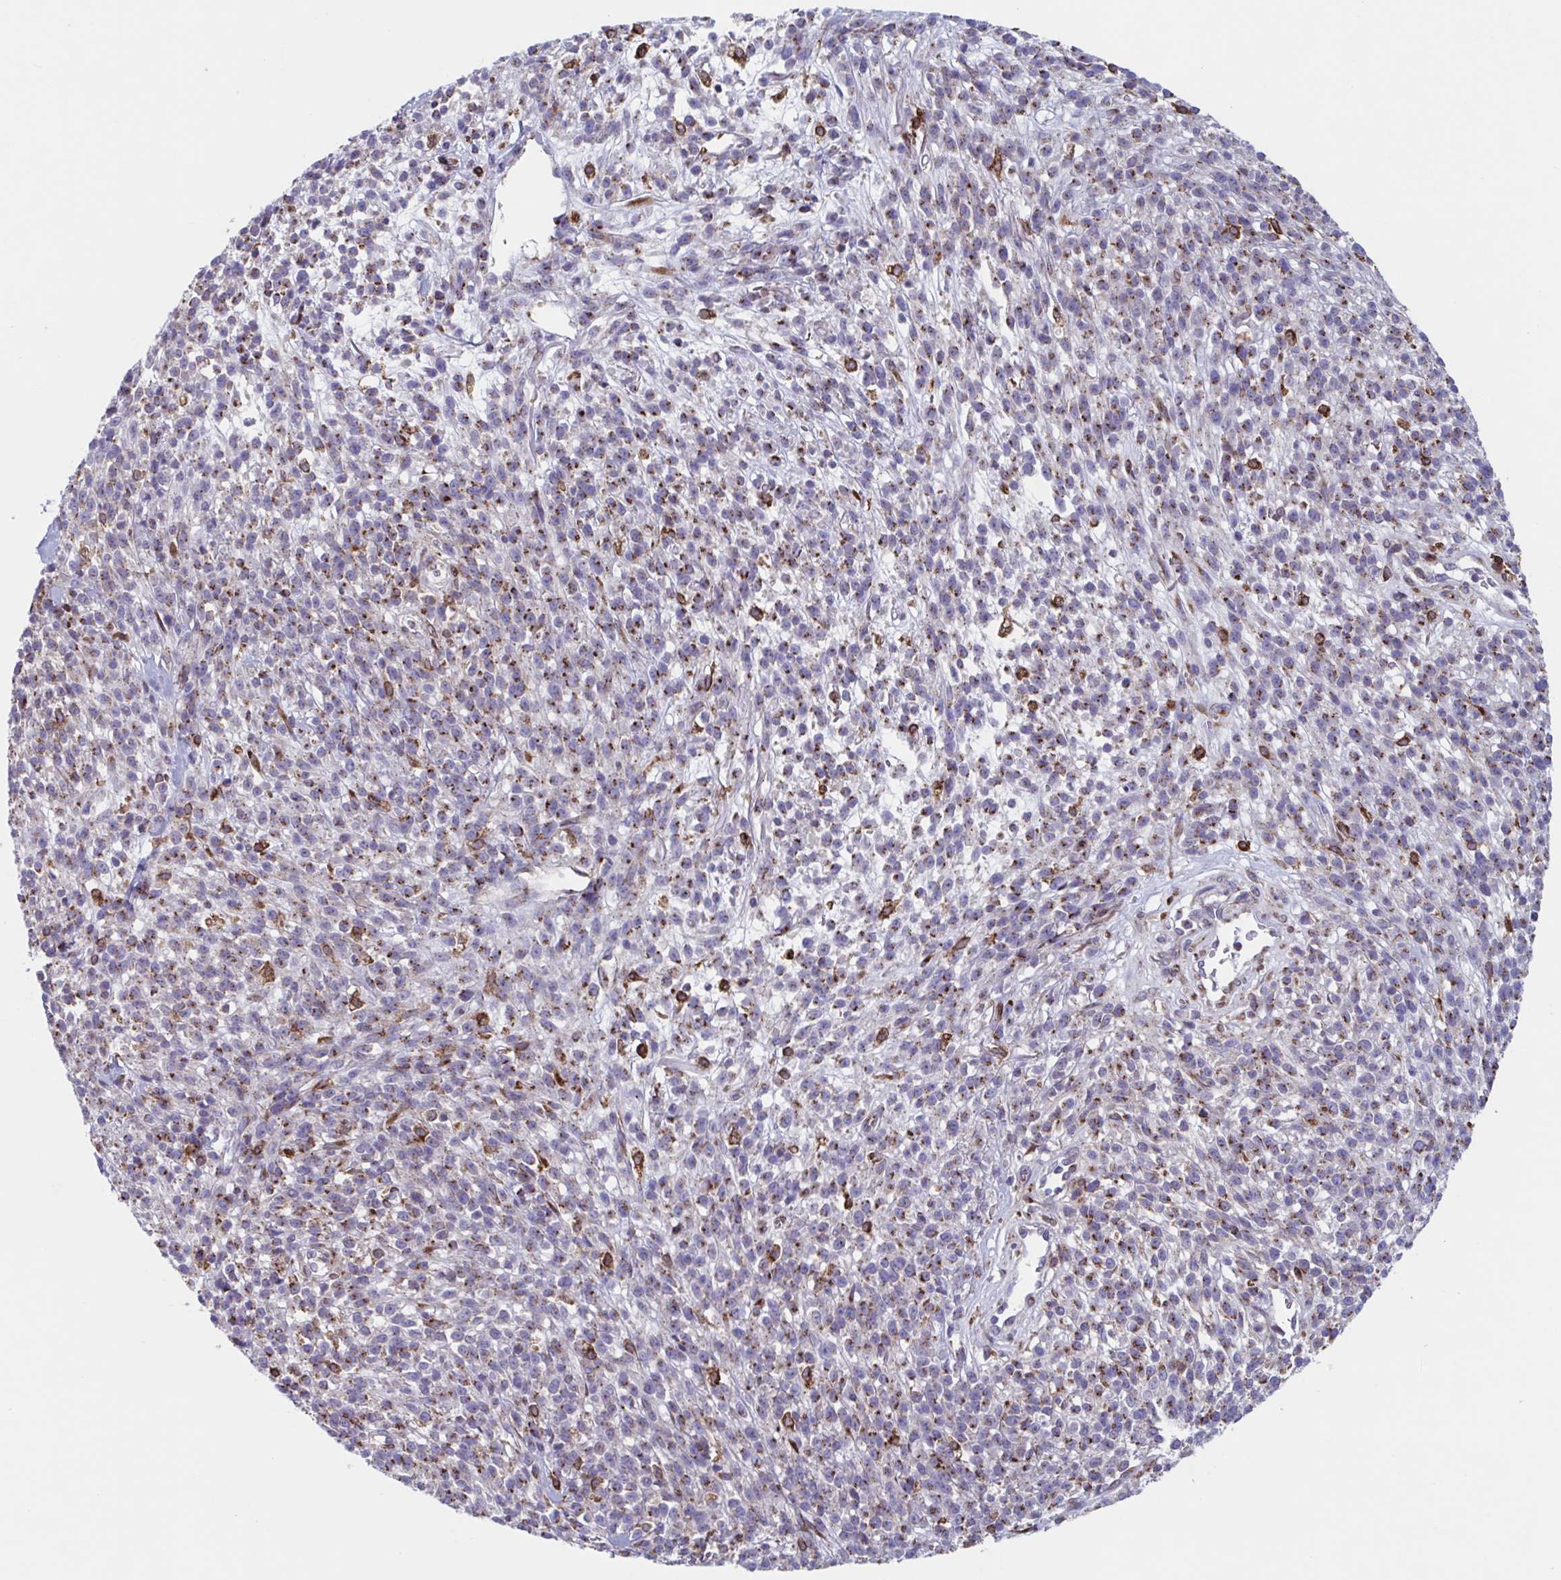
{"staining": {"intensity": "moderate", "quantity": "25%-75%", "location": "cytoplasmic/membranous"}, "tissue": "melanoma", "cell_type": "Tumor cells", "image_type": "cancer", "snomed": [{"axis": "morphology", "description": "Malignant melanoma, NOS"}, {"axis": "topography", "description": "Skin"}, {"axis": "topography", "description": "Skin of trunk"}], "caption": "Immunohistochemical staining of human malignant melanoma exhibits medium levels of moderate cytoplasmic/membranous positivity in approximately 25%-75% of tumor cells.", "gene": "RFK", "patient": {"sex": "male", "age": 74}}